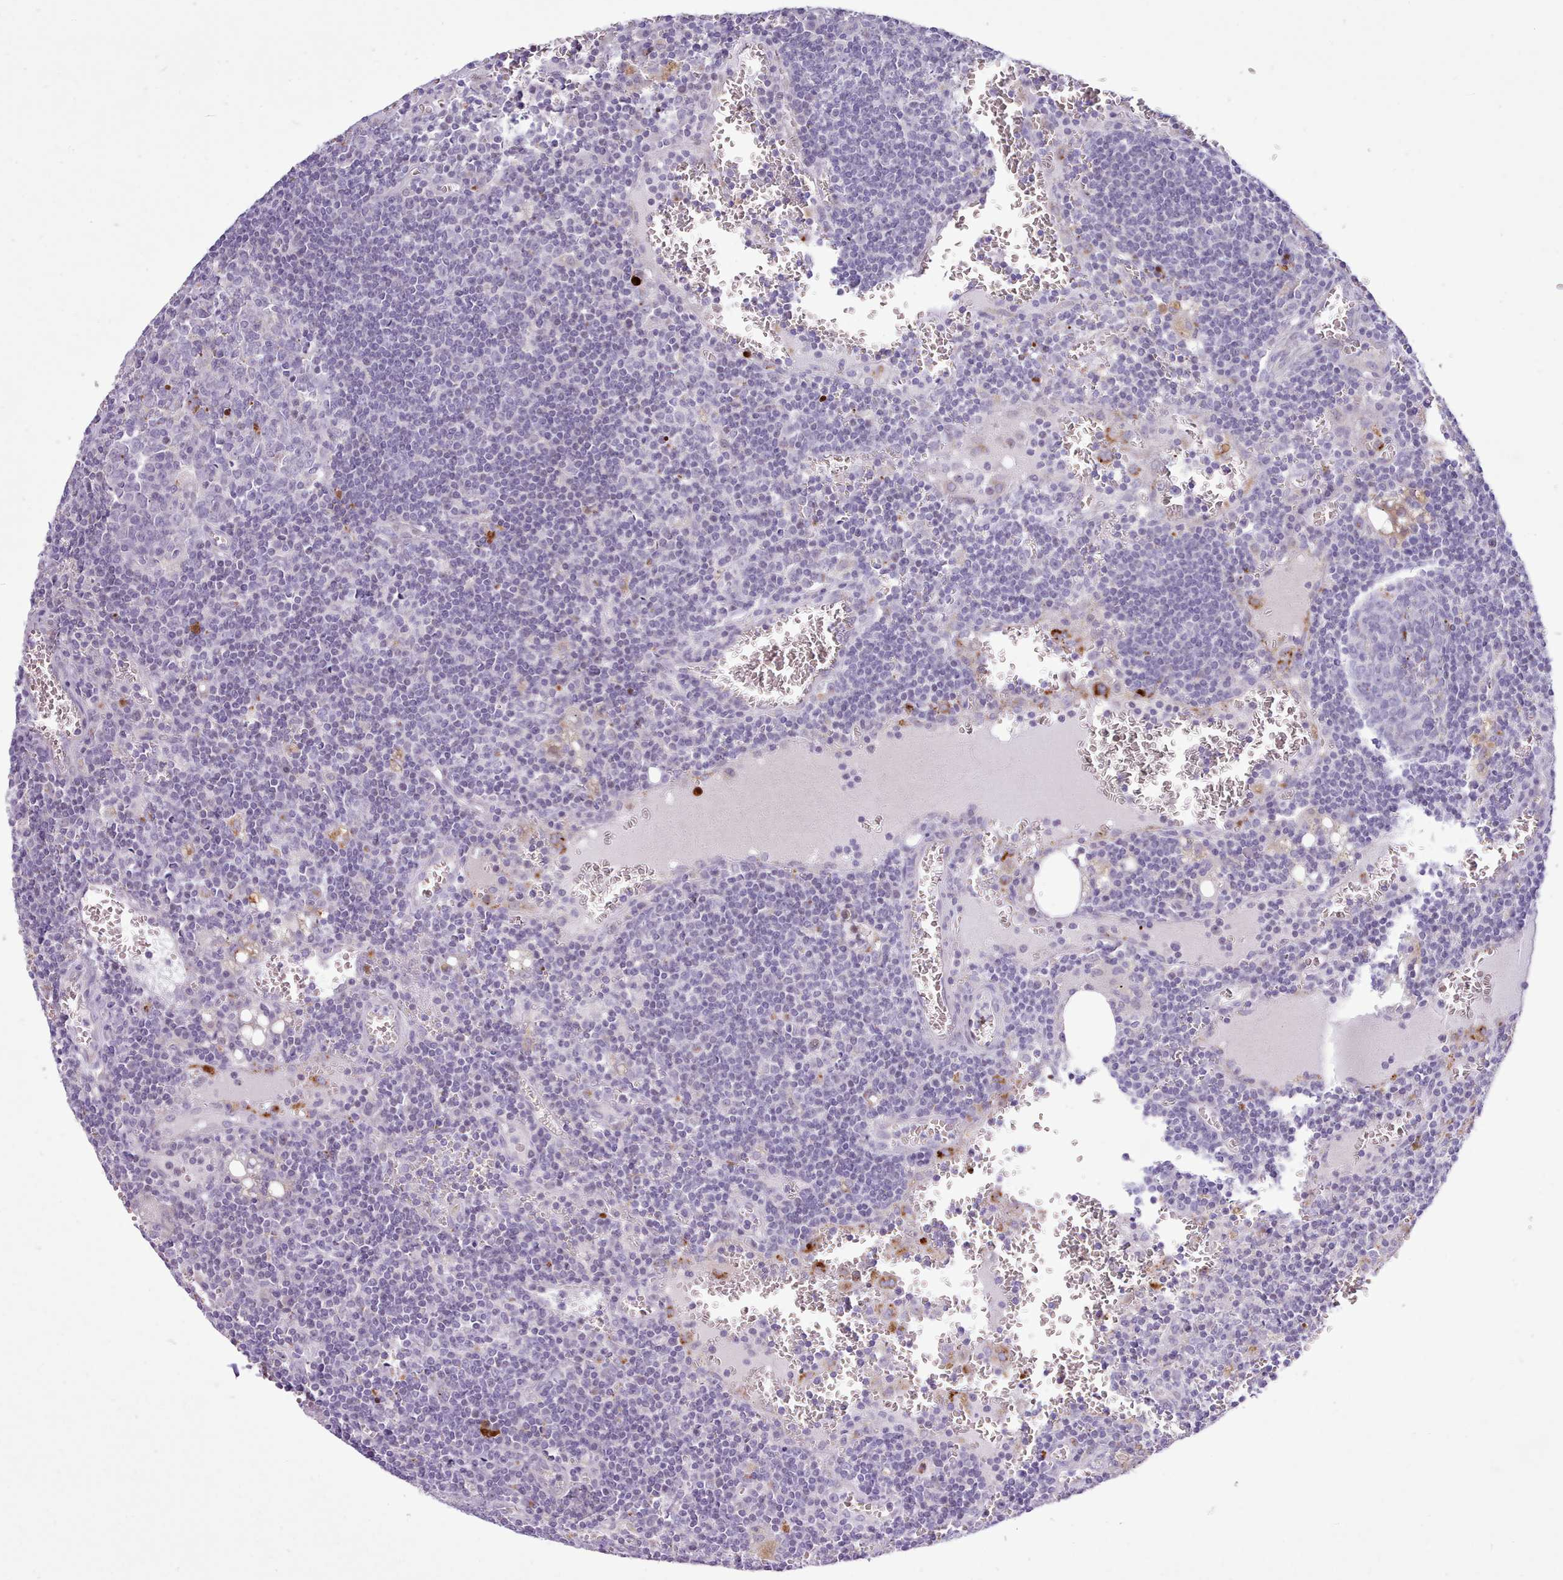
{"staining": {"intensity": "negative", "quantity": "none", "location": "none"}, "tissue": "lymph node", "cell_type": "Germinal center cells", "image_type": "normal", "snomed": [{"axis": "morphology", "description": "Normal tissue, NOS"}, {"axis": "topography", "description": "Lymph node"}], "caption": "This photomicrograph is of benign lymph node stained with IHC to label a protein in brown with the nuclei are counter-stained blue. There is no expression in germinal center cells.", "gene": "SRD5A1", "patient": {"sex": "female", "age": 73}}